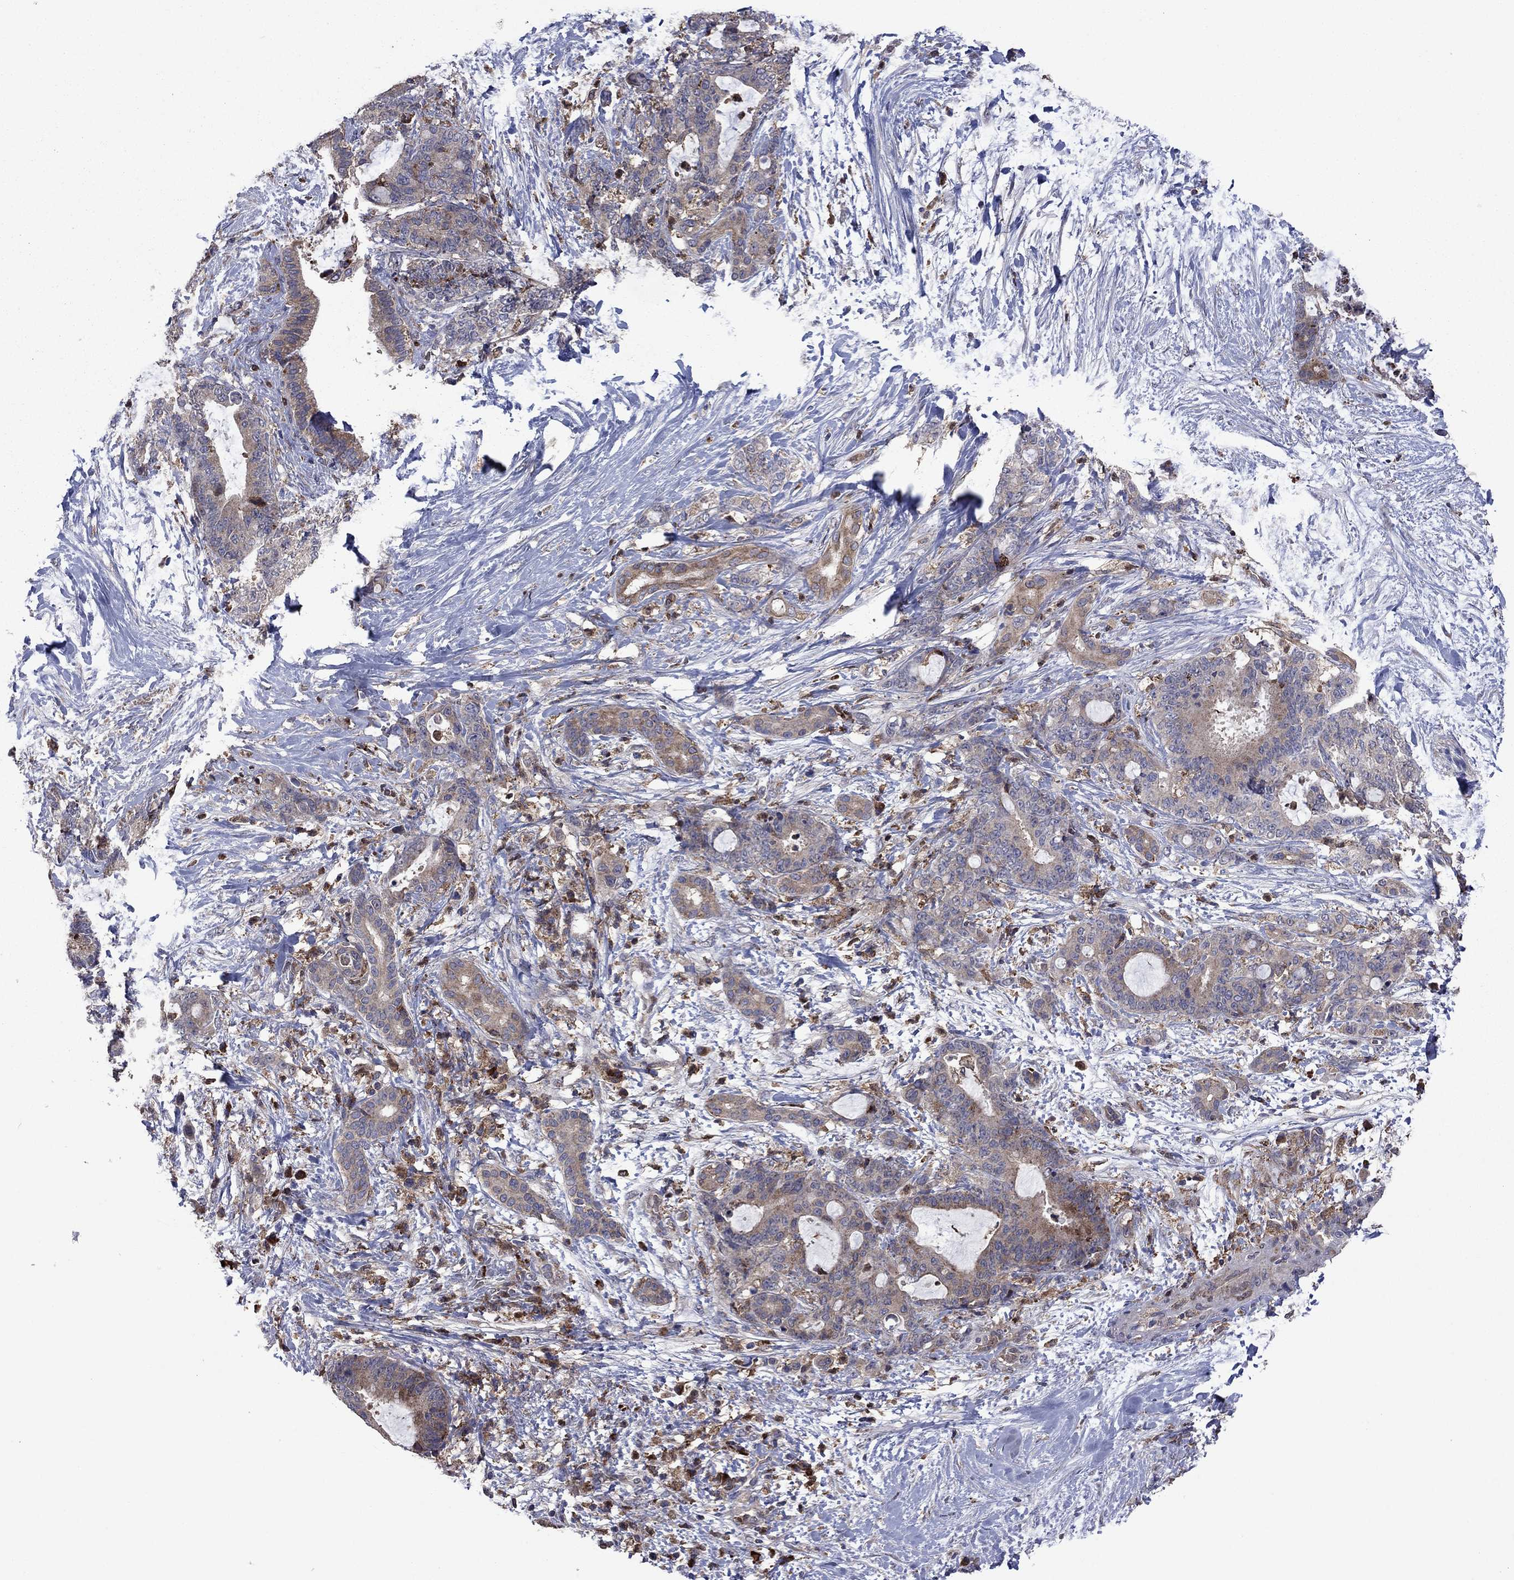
{"staining": {"intensity": "weak", "quantity": ">75%", "location": "cytoplasmic/membranous"}, "tissue": "liver cancer", "cell_type": "Tumor cells", "image_type": "cancer", "snomed": [{"axis": "morphology", "description": "Cholangiocarcinoma"}, {"axis": "topography", "description": "Liver"}], "caption": "Immunohistochemistry (DAB) staining of liver cancer shows weak cytoplasmic/membranous protein expression in about >75% of tumor cells.", "gene": "MEA1", "patient": {"sex": "female", "age": 73}}